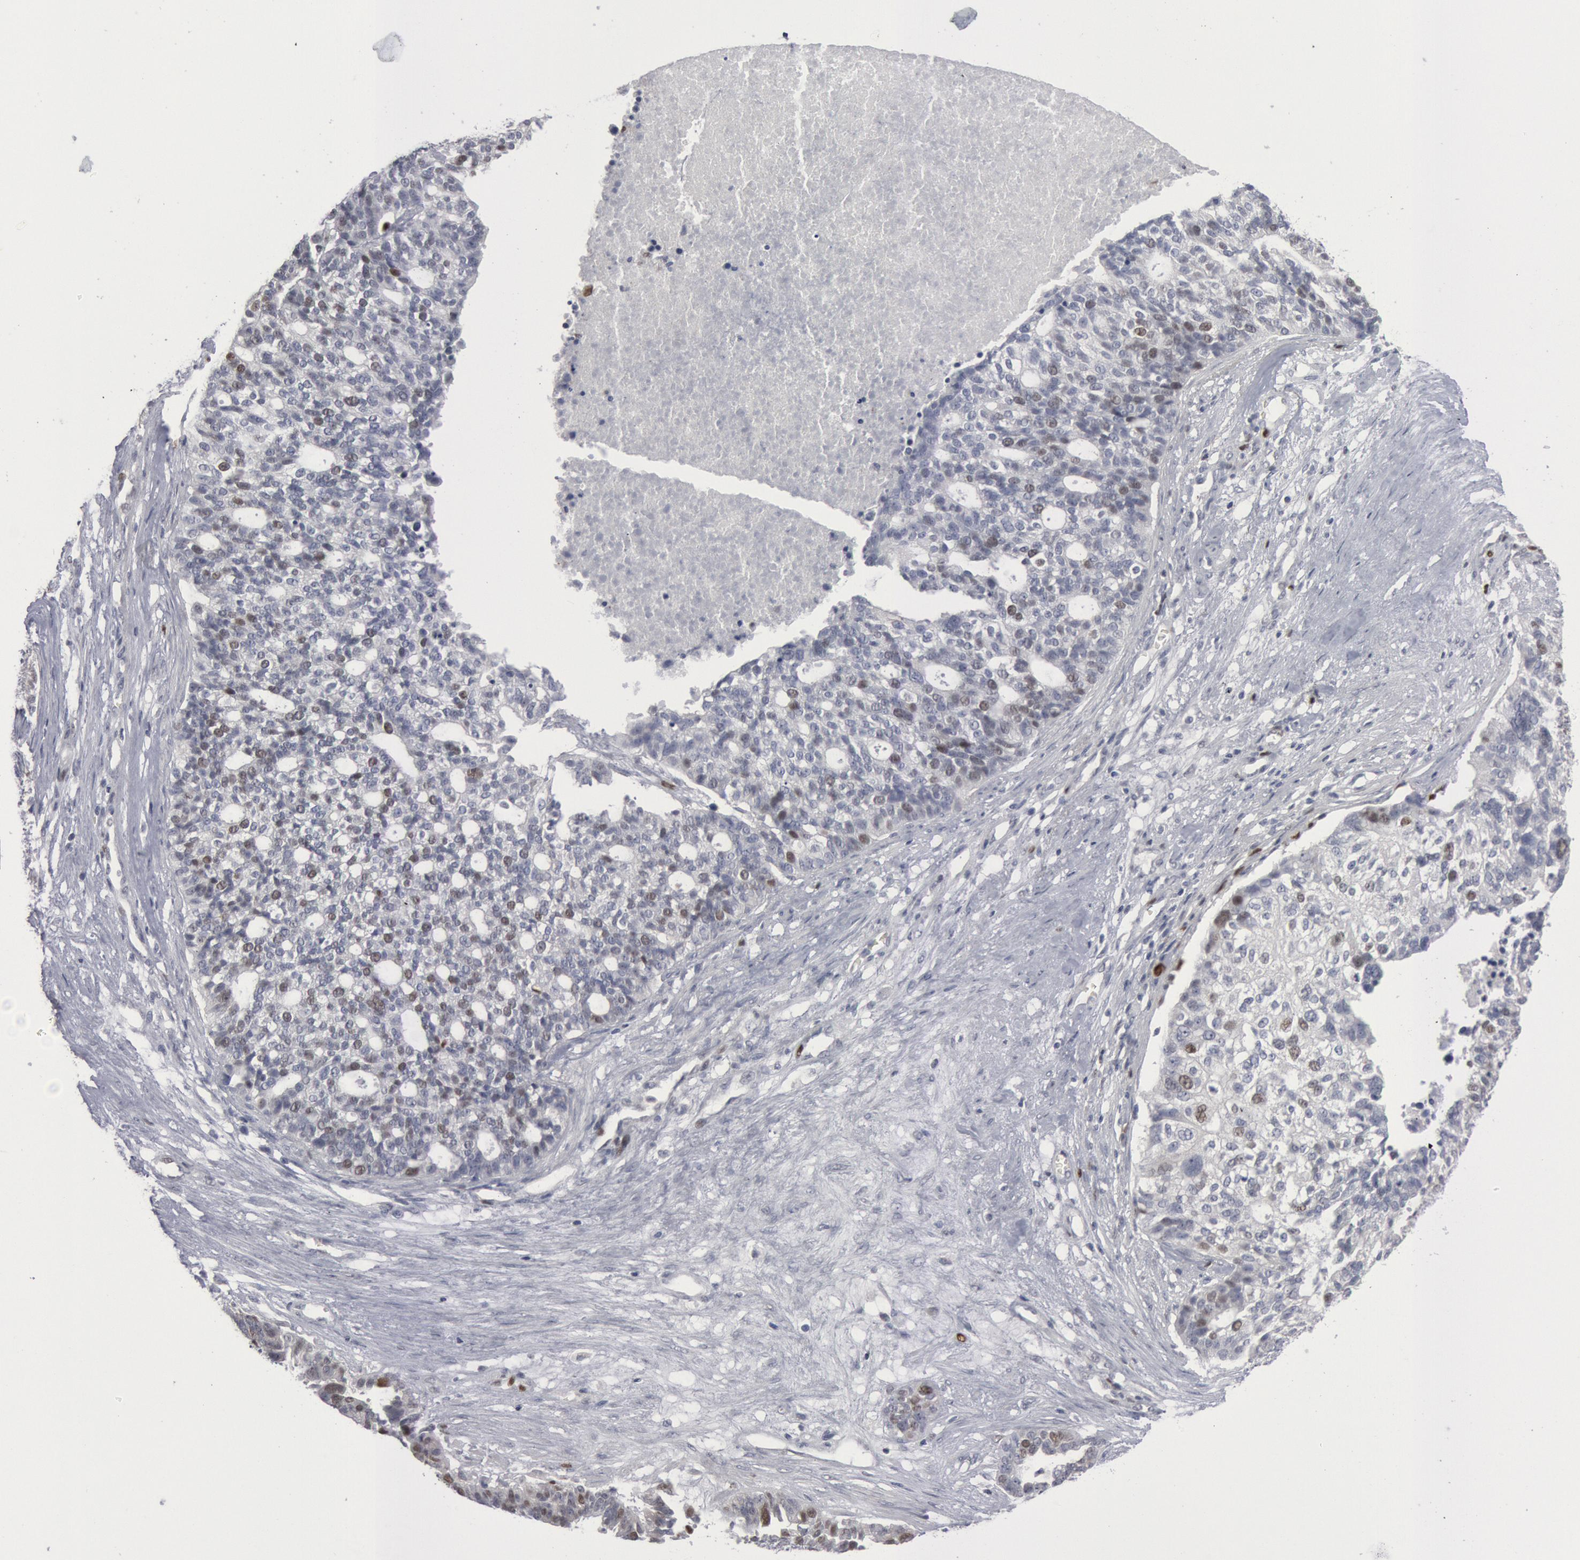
{"staining": {"intensity": "weak", "quantity": "<25%", "location": "nuclear"}, "tissue": "ovarian cancer", "cell_type": "Tumor cells", "image_type": "cancer", "snomed": [{"axis": "morphology", "description": "Cystadenocarcinoma, serous, NOS"}, {"axis": "topography", "description": "Ovary"}], "caption": "There is no significant staining in tumor cells of ovarian cancer (serous cystadenocarcinoma).", "gene": "WDHD1", "patient": {"sex": "female", "age": 59}}